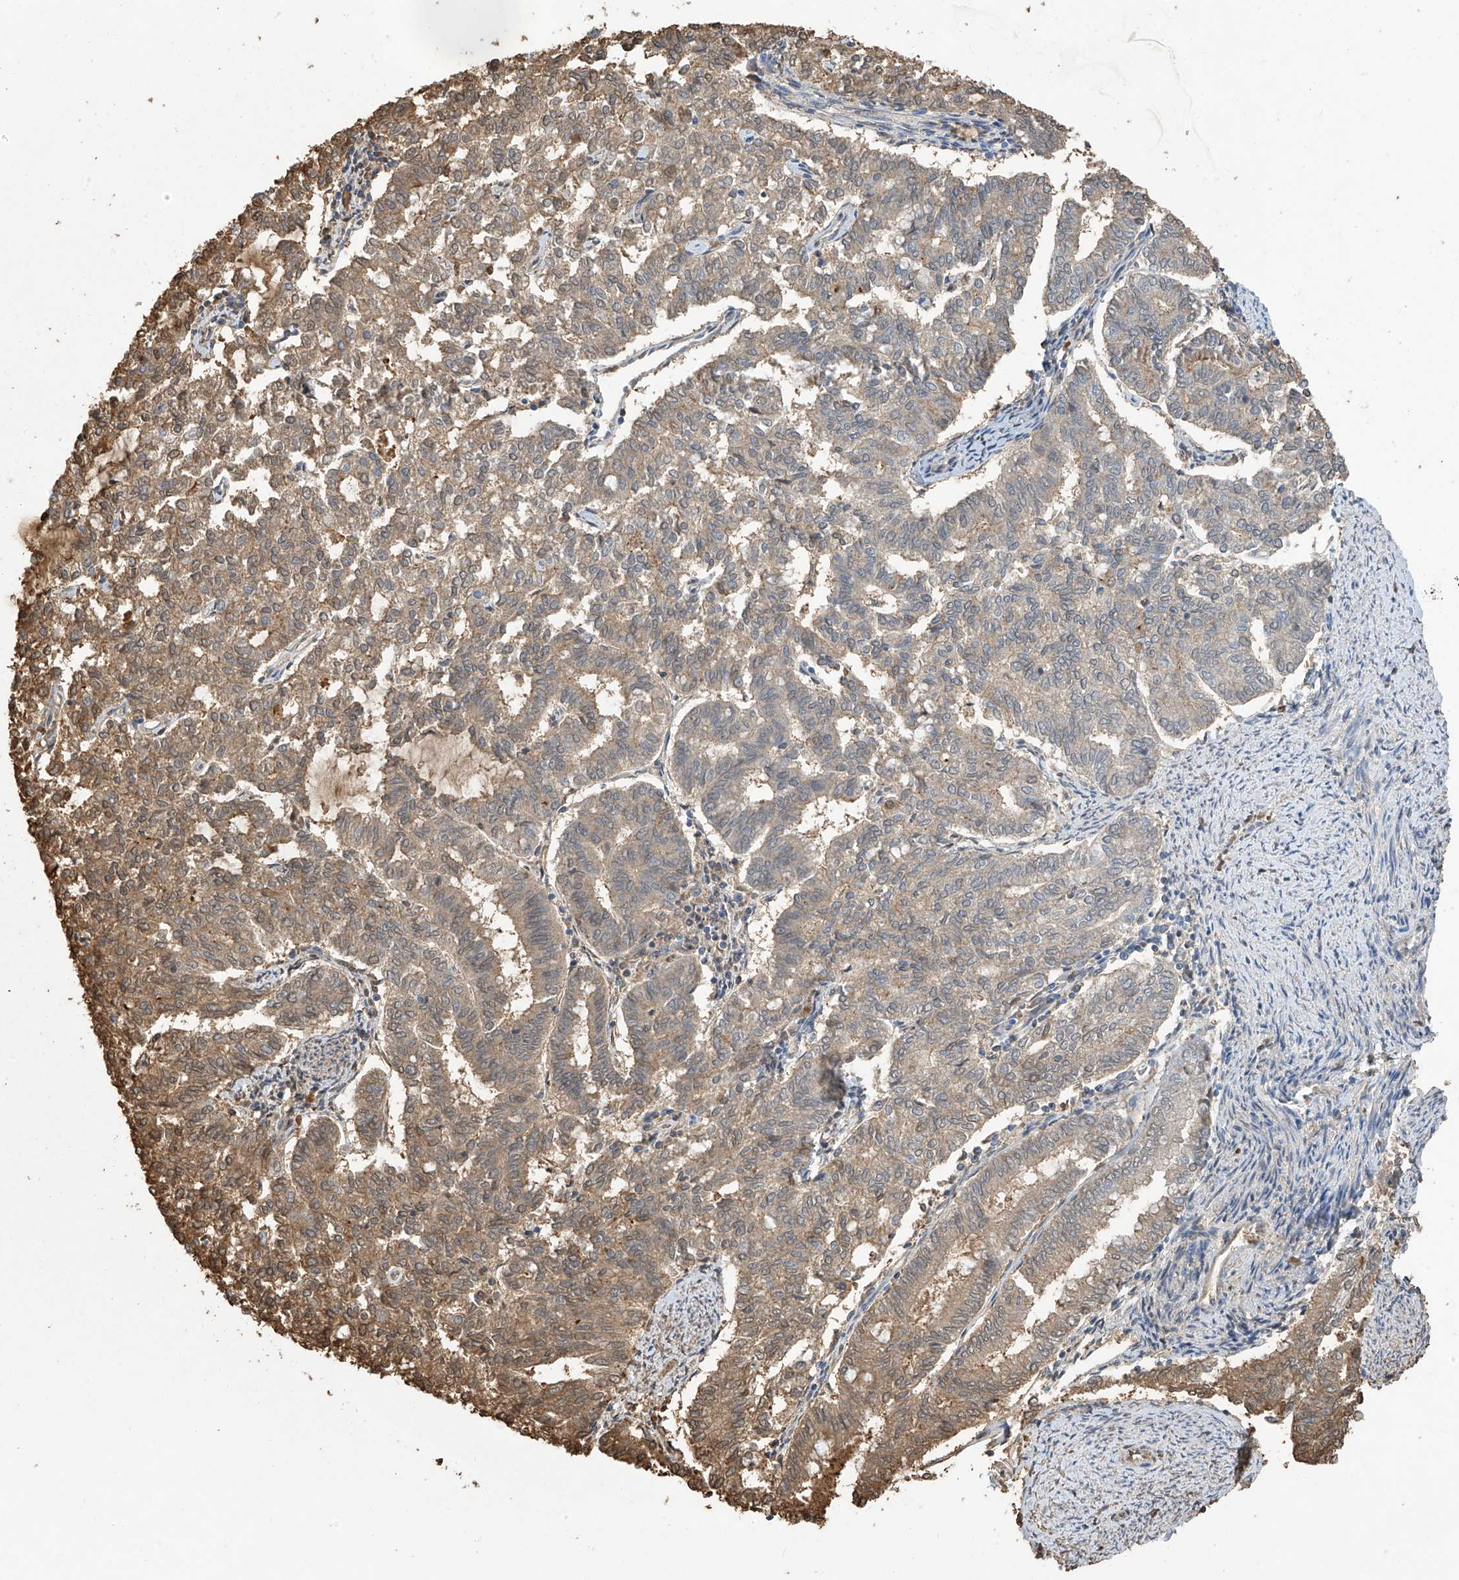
{"staining": {"intensity": "weak", "quantity": "25%-75%", "location": "cytoplasmic/membranous"}, "tissue": "endometrial cancer", "cell_type": "Tumor cells", "image_type": "cancer", "snomed": [{"axis": "morphology", "description": "Adenocarcinoma, NOS"}, {"axis": "topography", "description": "Endometrium"}], "caption": "Protein analysis of adenocarcinoma (endometrial) tissue exhibits weak cytoplasmic/membranous staining in about 25%-75% of tumor cells.", "gene": "PMM1", "patient": {"sex": "female", "age": 79}}